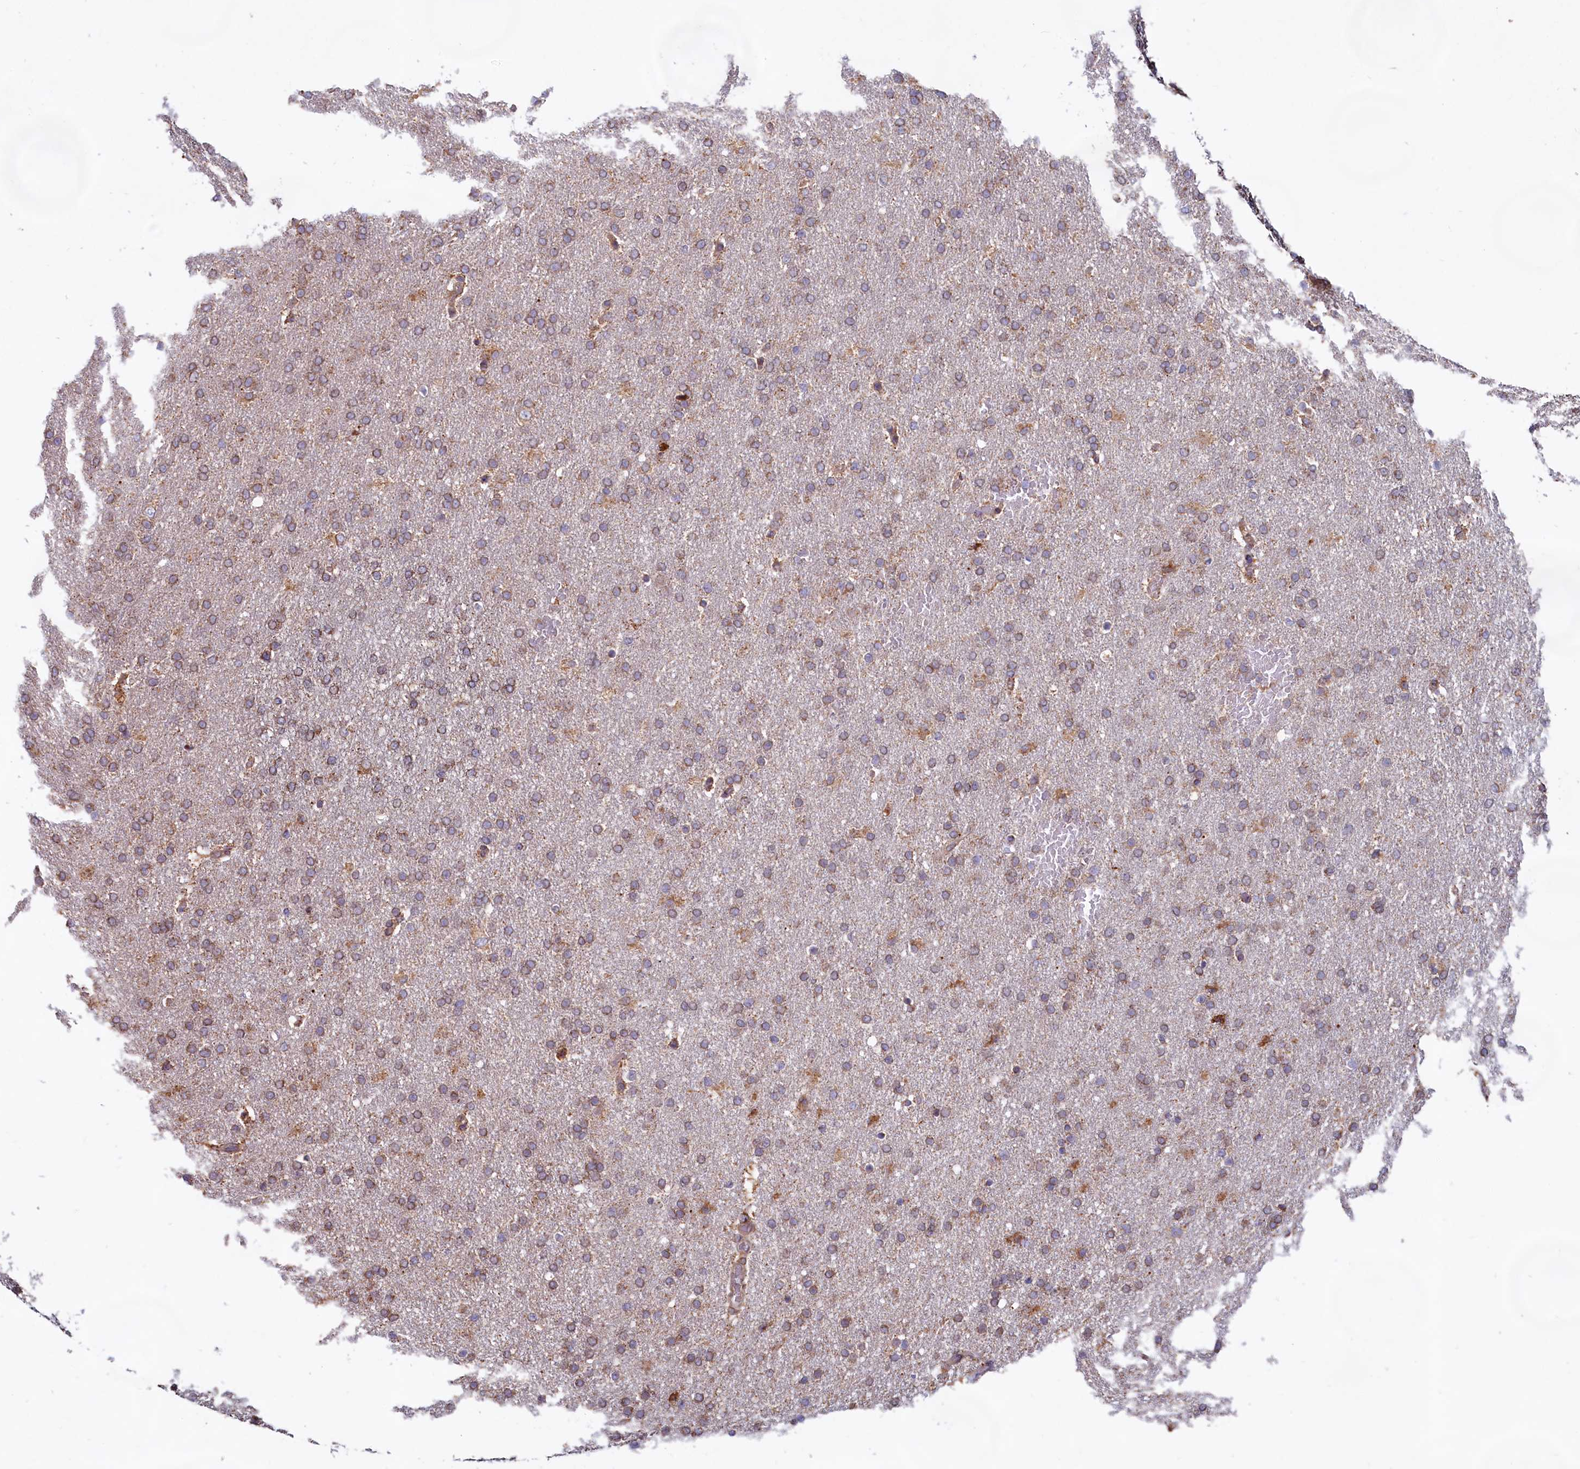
{"staining": {"intensity": "moderate", "quantity": "<25%", "location": "cytoplasmic/membranous"}, "tissue": "glioma", "cell_type": "Tumor cells", "image_type": "cancer", "snomed": [{"axis": "morphology", "description": "Glioma, malignant, High grade"}, {"axis": "topography", "description": "Brain"}], "caption": "Glioma stained for a protein demonstrates moderate cytoplasmic/membranous positivity in tumor cells.", "gene": "TBC1D19", "patient": {"sex": "male", "age": 72}}